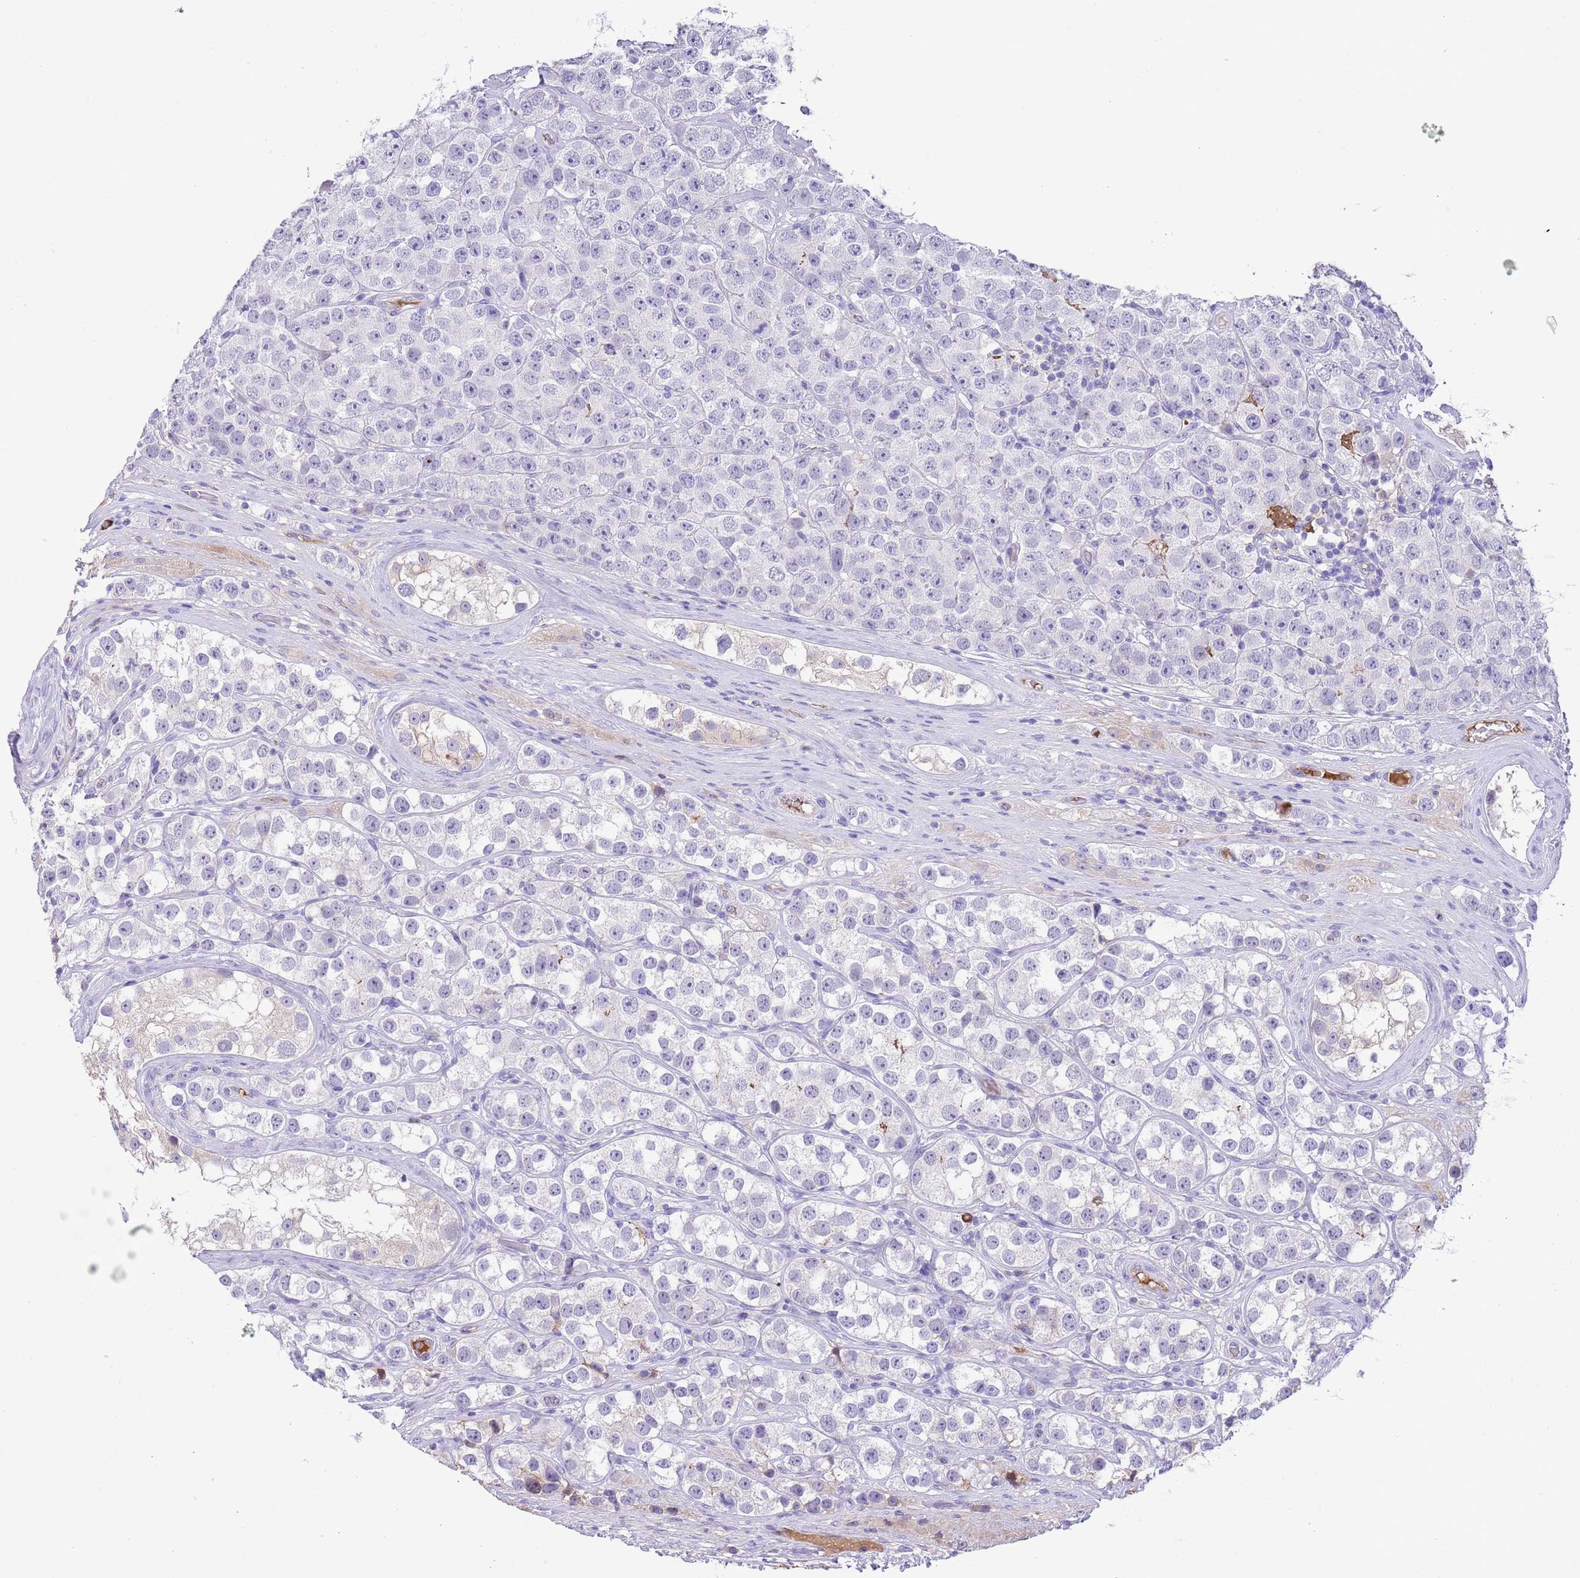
{"staining": {"intensity": "negative", "quantity": "none", "location": "none"}, "tissue": "testis cancer", "cell_type": "Tumor cells", "image_type": "cancer", "snomed": [{"axis": "morphology", "description": "Seminoma, NOS"}, {"axis": "topography", "description": "Testis"}], "caption": "Immunohistochemical staining of testis seminoma exhibits no significant expression in tumor cells. The staining is performed using DAB brown chromogen with nuclei counter-stained in using hematoxylin.", "gene": "IGF1", "patient": {"sex": "male", "age": 28}}